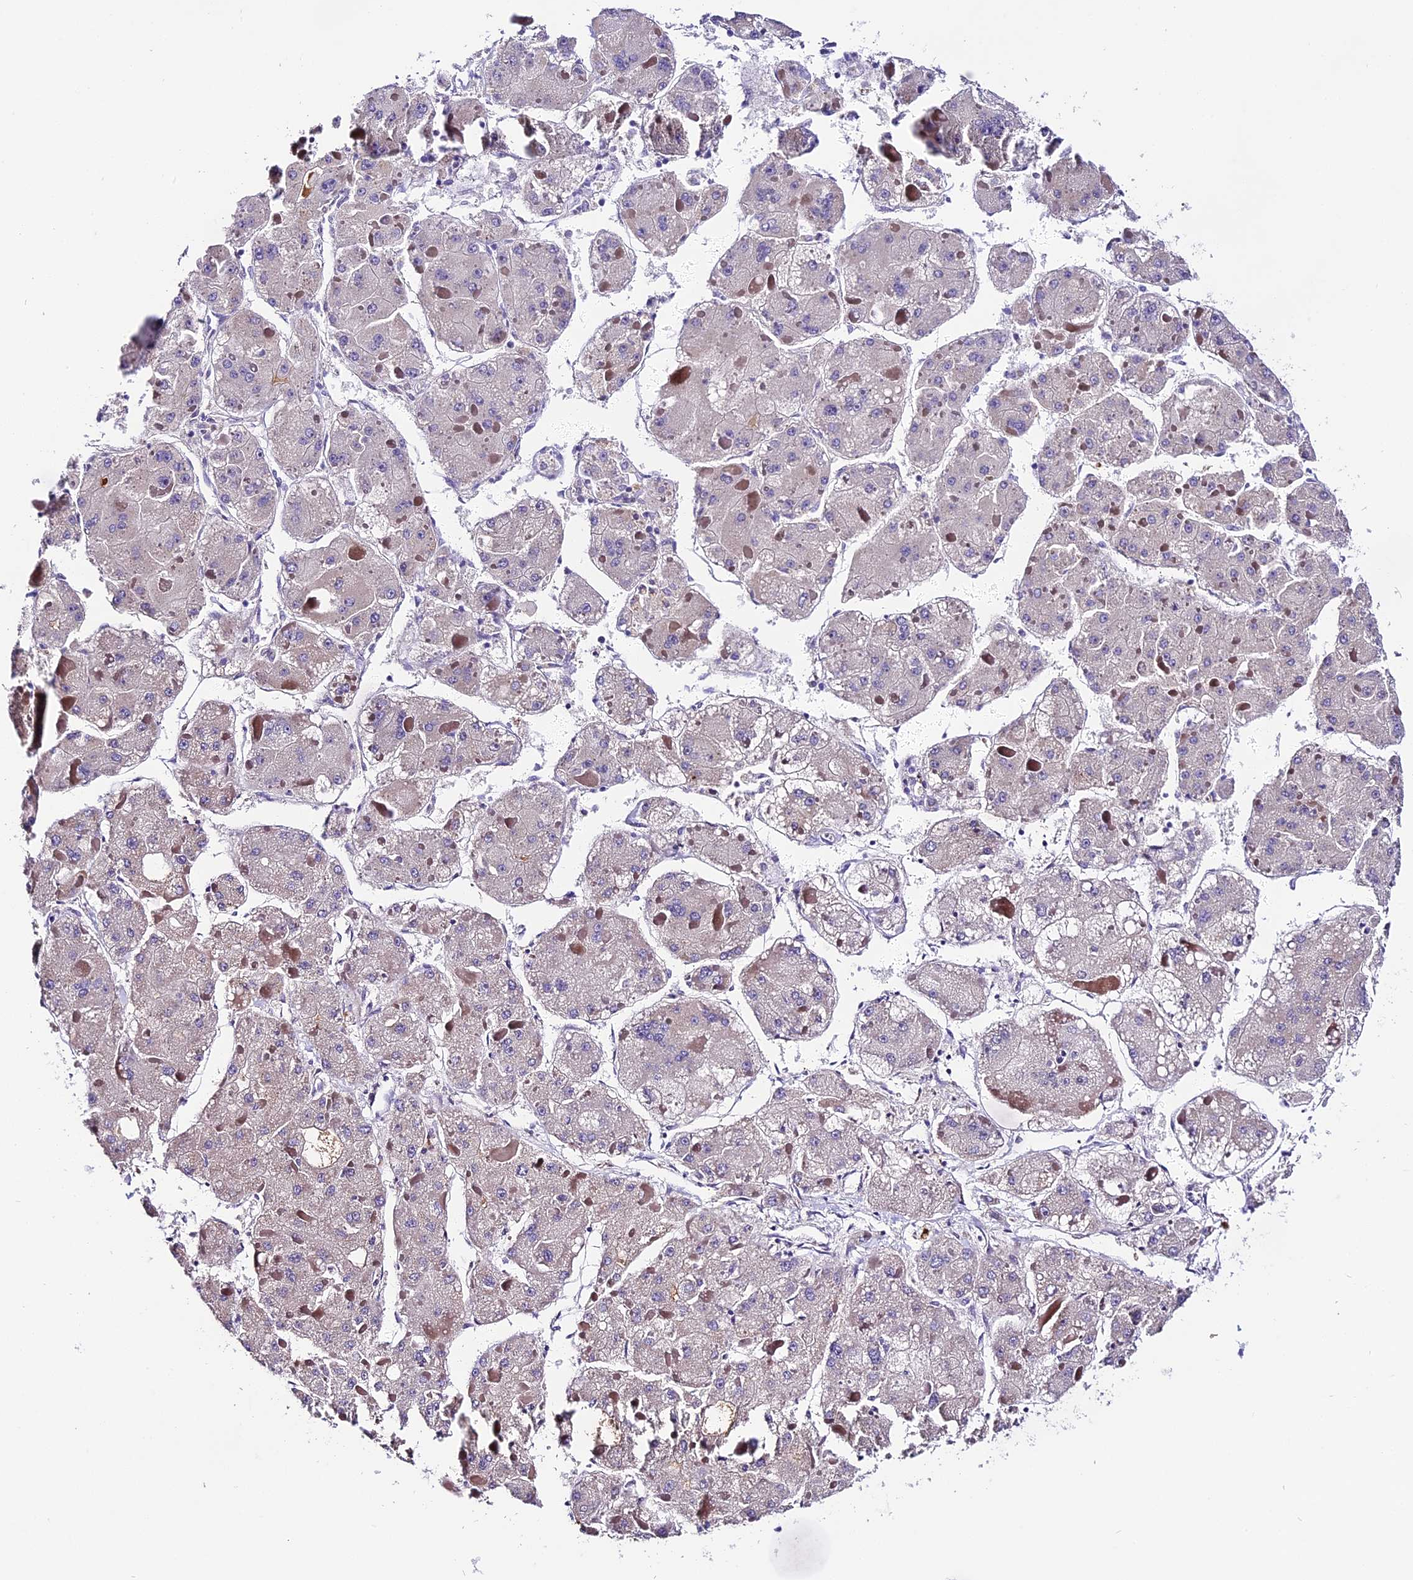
{"staining": {"intensity": "moderate", "quantity": "25%-75%", "location": "cytoplasmic/membranous"}, "tissue": "liver cancer", "cell_type": "Tumor cells", "image_type": "cancer", "snomed": [{"axis": "morphology", "description": "Carcinoma, Hepatocellular, NOS"}, {"axis": "topography", "description": "Liver"}], "caption": "Liver cancer tissue displays moderate cytoplasmic/membranous expression in approximately 25%-75% of tumor cells (brown staining indicates protein expression, while blue staining denotes nuclei).", "gene": "MAP3K7CL", "patient": {"sex": "female", "age": 73}}